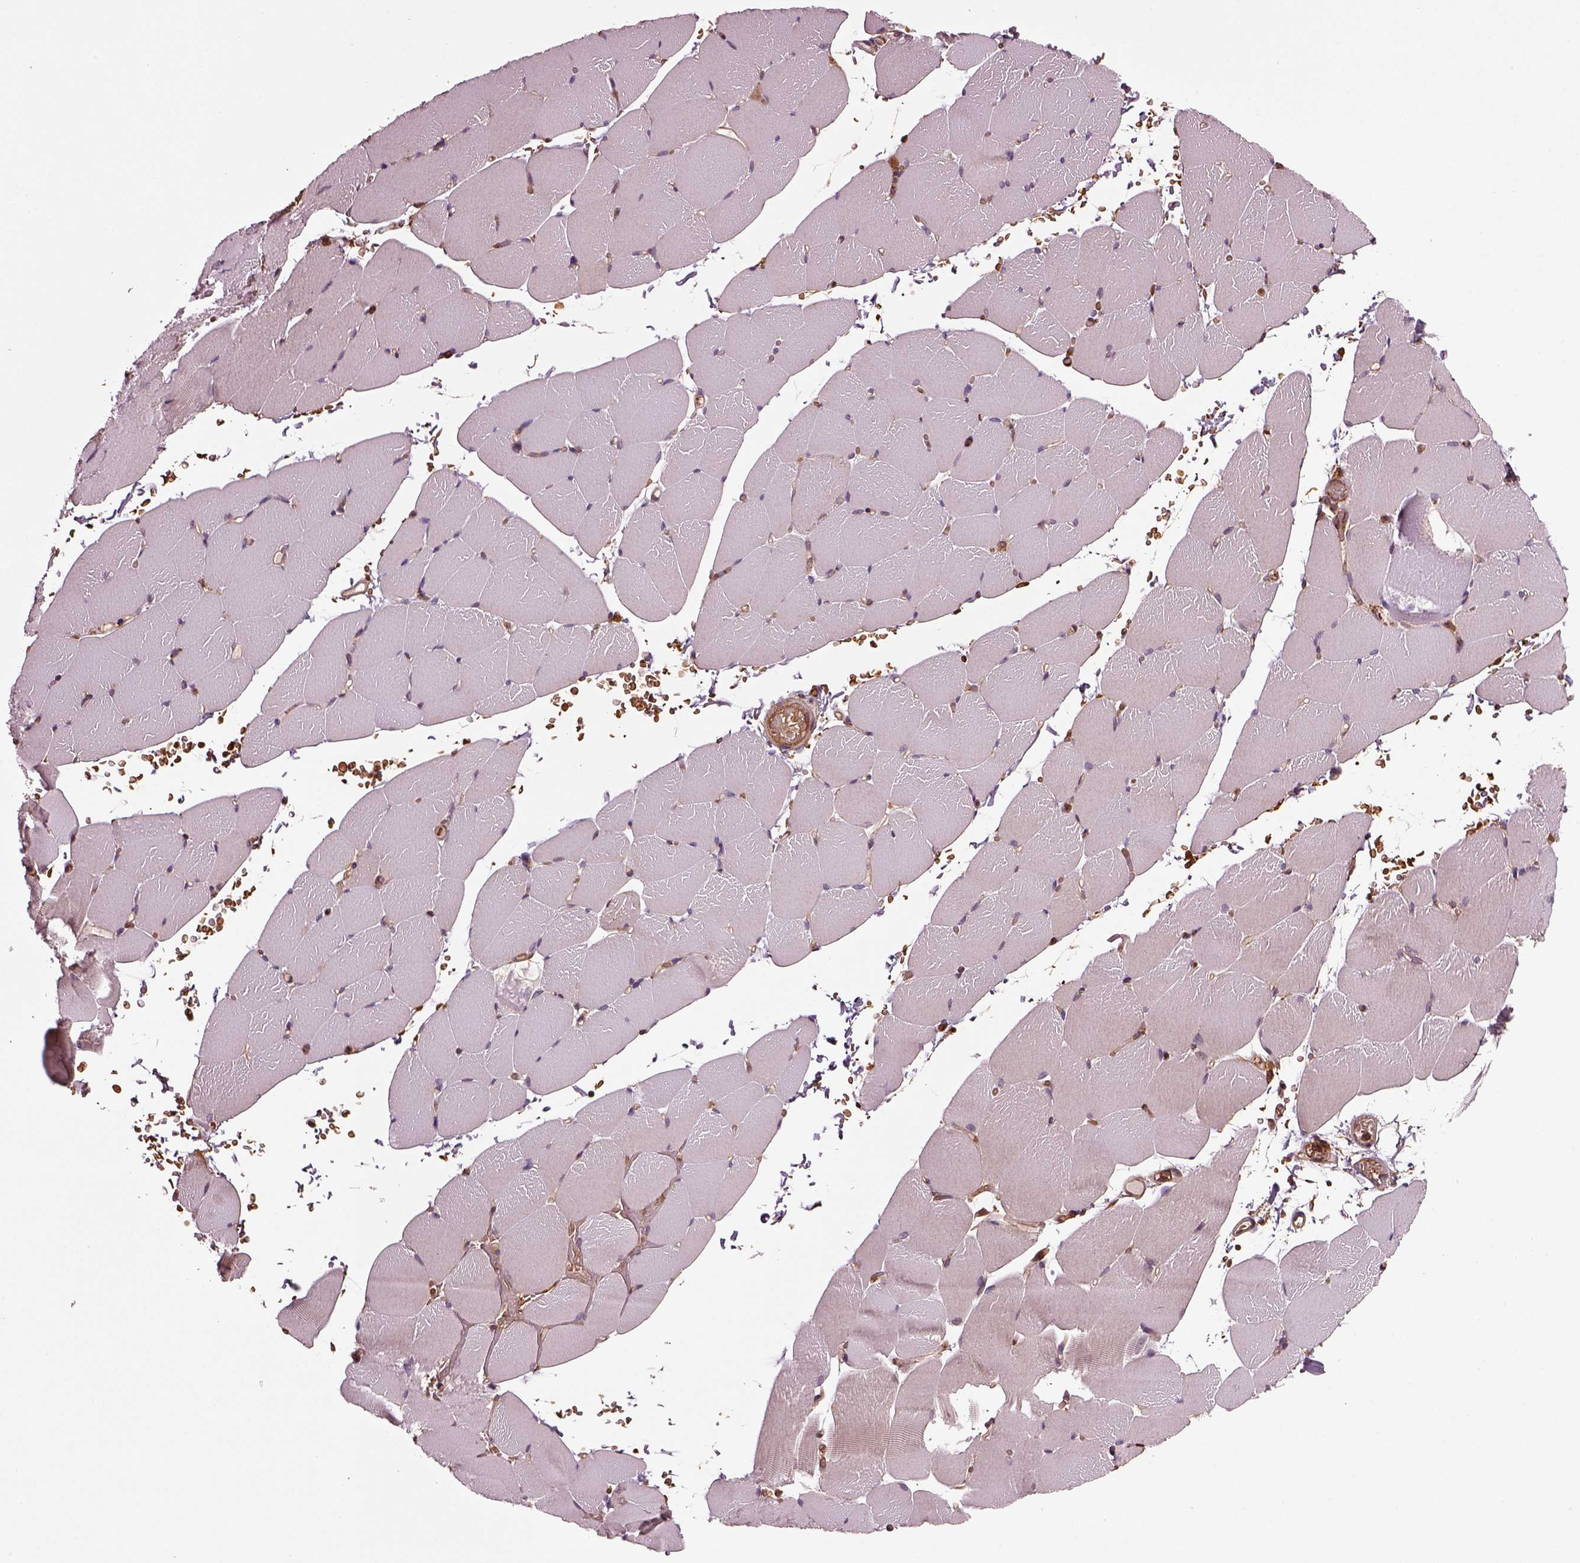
{"staining": {"intensity": "moderate", "quantity": "<25%", "location": "nuclear"}, "tissue": "skeletal muscle", "cell_type": "Myocytes", "image_type": "normal", "snomed": [{"axis": "morphology", "description": "Normal tissue, NOS"}, {"axis": "topography", "description": "Skeletal muscle"}], "caption": "Immunohistochemistry (IHC) image of normal skeletal muscle stained for a protein (brown), which shows low levels of moderate nuclear positivity in about <25% of myocytes.", "gene": "WASHC2A", "patient": {"sex": "female", "age": 37}}